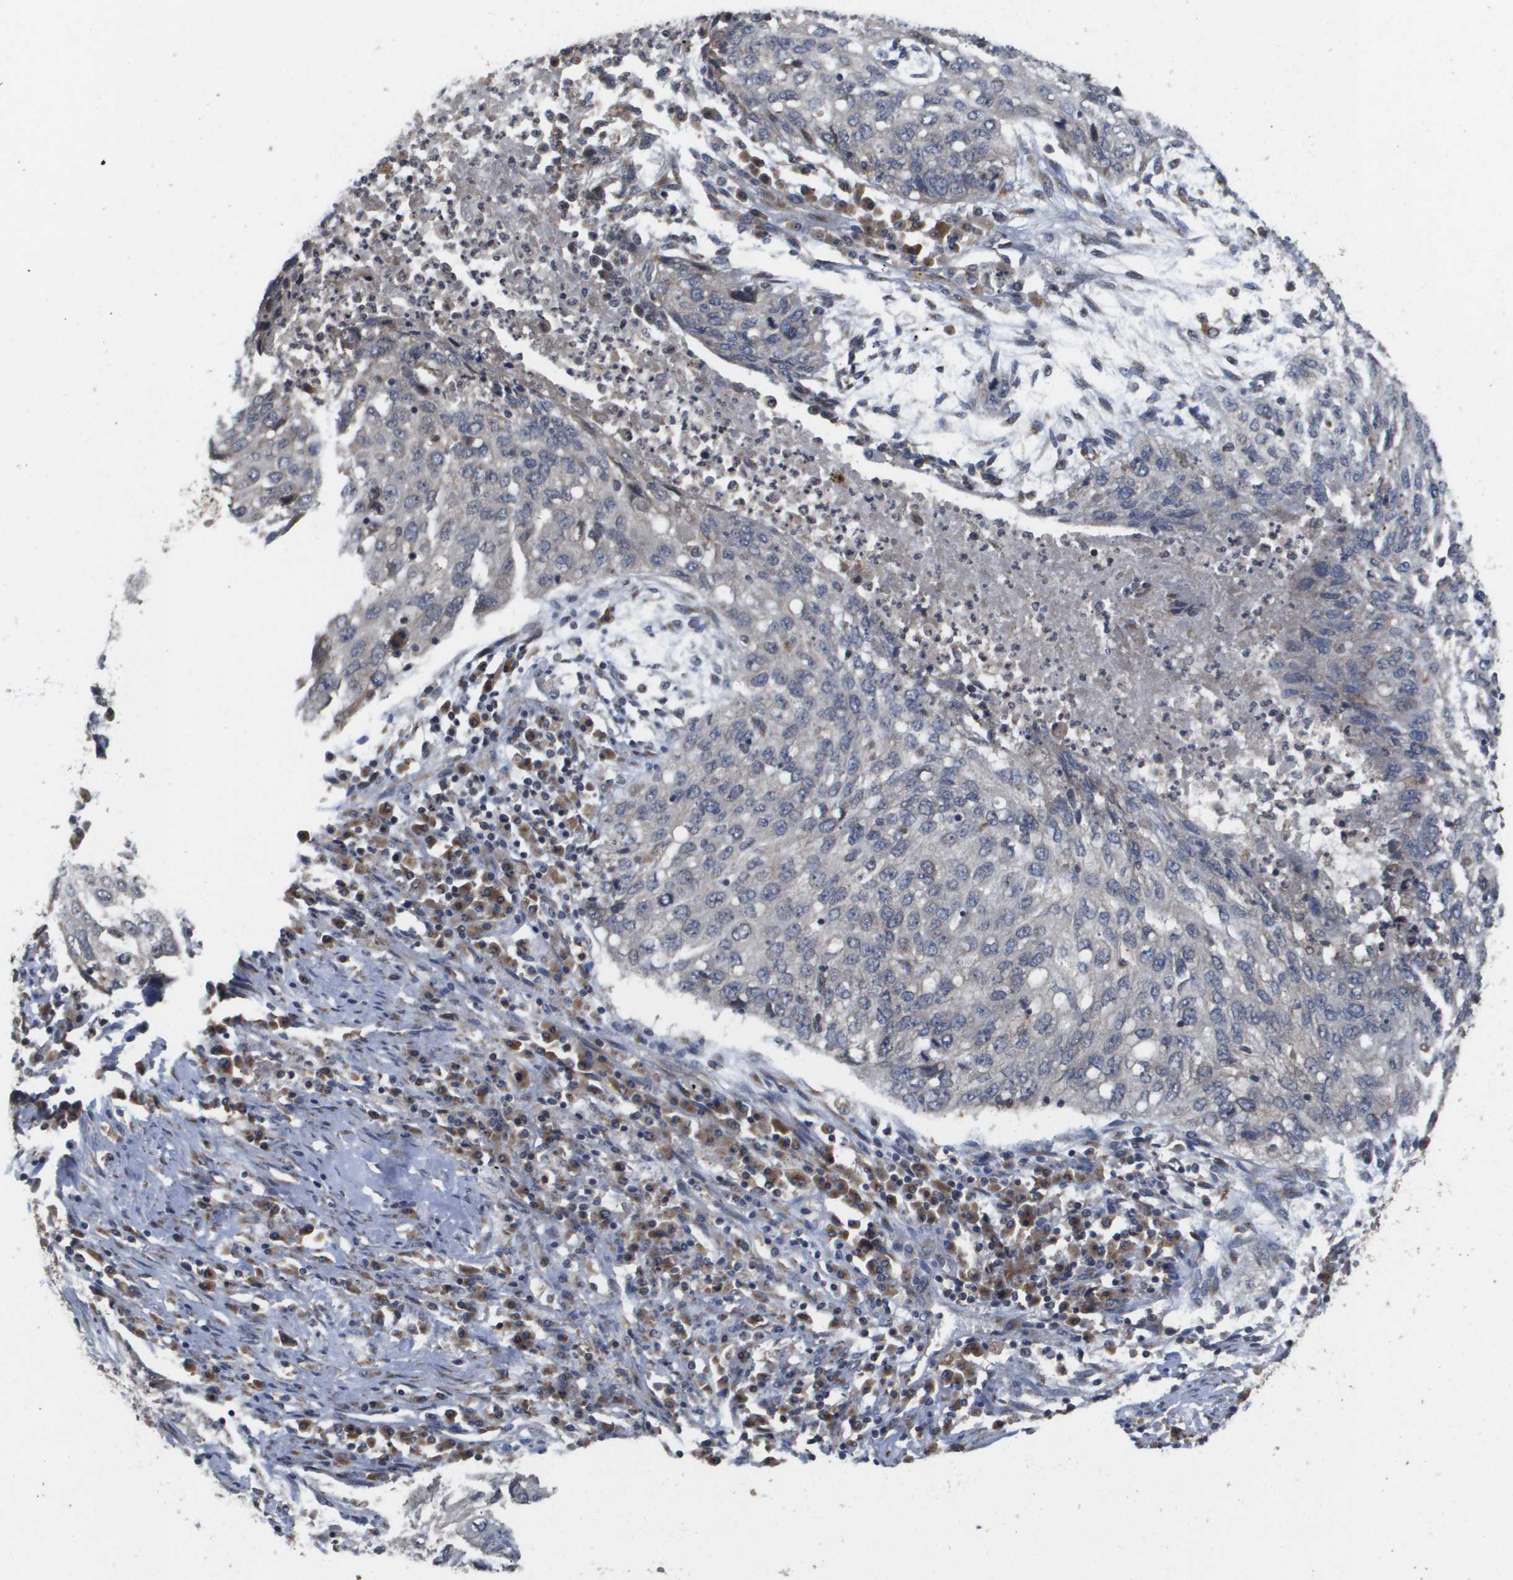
{"staining": {"intensity": "negative", "quantity": "none", "location": "none"}, "tissue": "lung cancer", "cell_type": "Tumor cells", "image_type": "cancer", "snomed": [{"axis": "morphology", "description": "Squamous cell carcinoma, NOS"}, {"axis": "topography", "description": "Lung"}], "caption": "Immunohistochemistry (IHC) photomicrograph of lung cancer stained for a protein (brown), which reveals no expression in tumor cells. Nuclei are stained in blue.", "gene": "PCK1", "patient": {"sex": "female", "age": 63}}